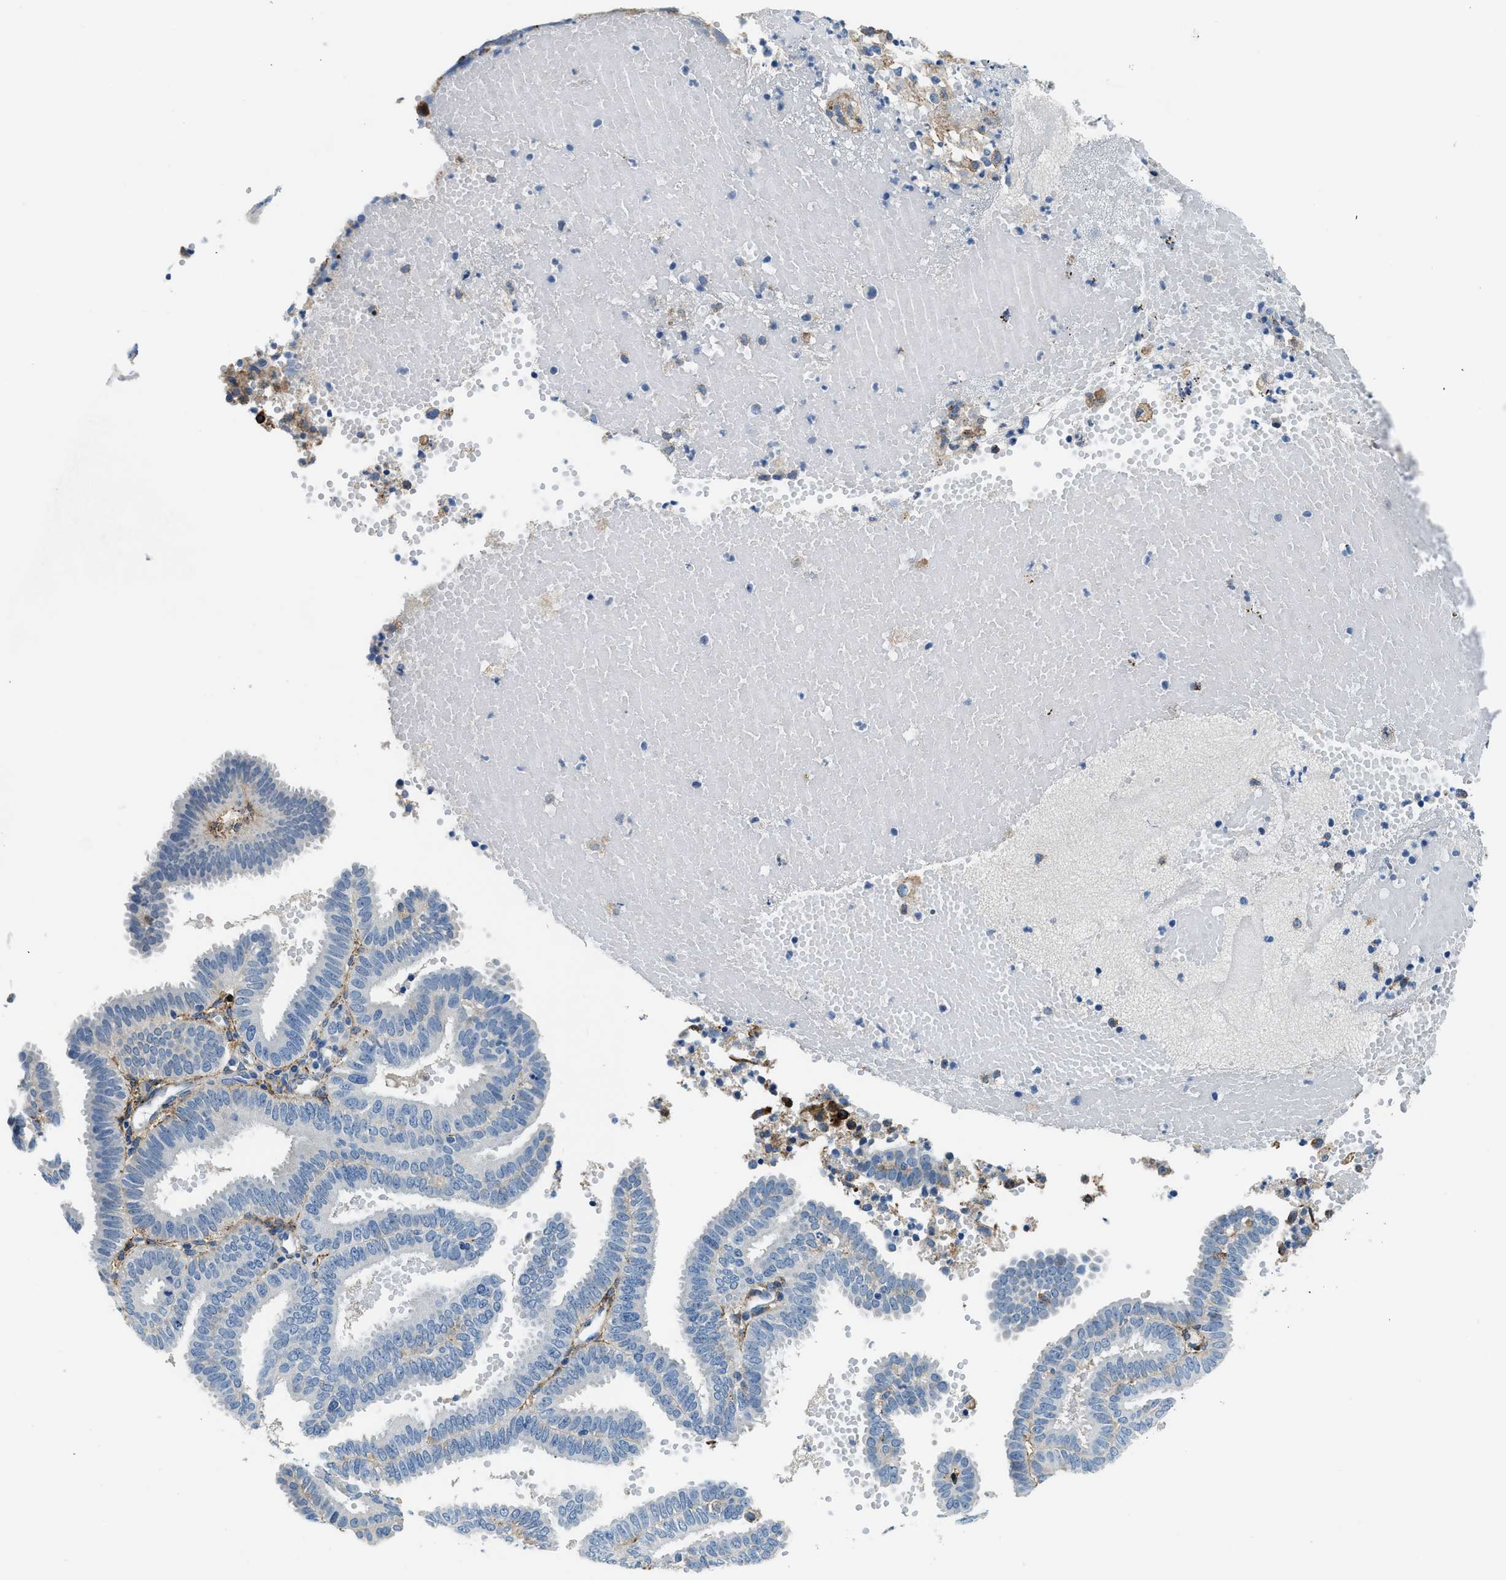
{"staining": {"intensity": "negative", "quantity": "none", "location": "none"}, "tissue": "endometrial cancer", "cell_type": "Tumor cells", "image_type": "cancer", "snomed": [{"axis": "morphology", "description": "Adenocarcinoma, NOS"}, {"axis": "topography", "description": "Endometrium"}], "caption": "High power microscopy photomicrograph of an immunohistochemistry (IHC) photomicrograph of endometrial adenocarcinoma, revealing no significant staining in tumor cells. The staining was performed using DAB to visualize the protein expression in brown, while the nuclei were stained in blue with hematoxylin (Magnification: 20x).", "gene": "LRP1", "patient": {"sex": "female", "age": 58}}